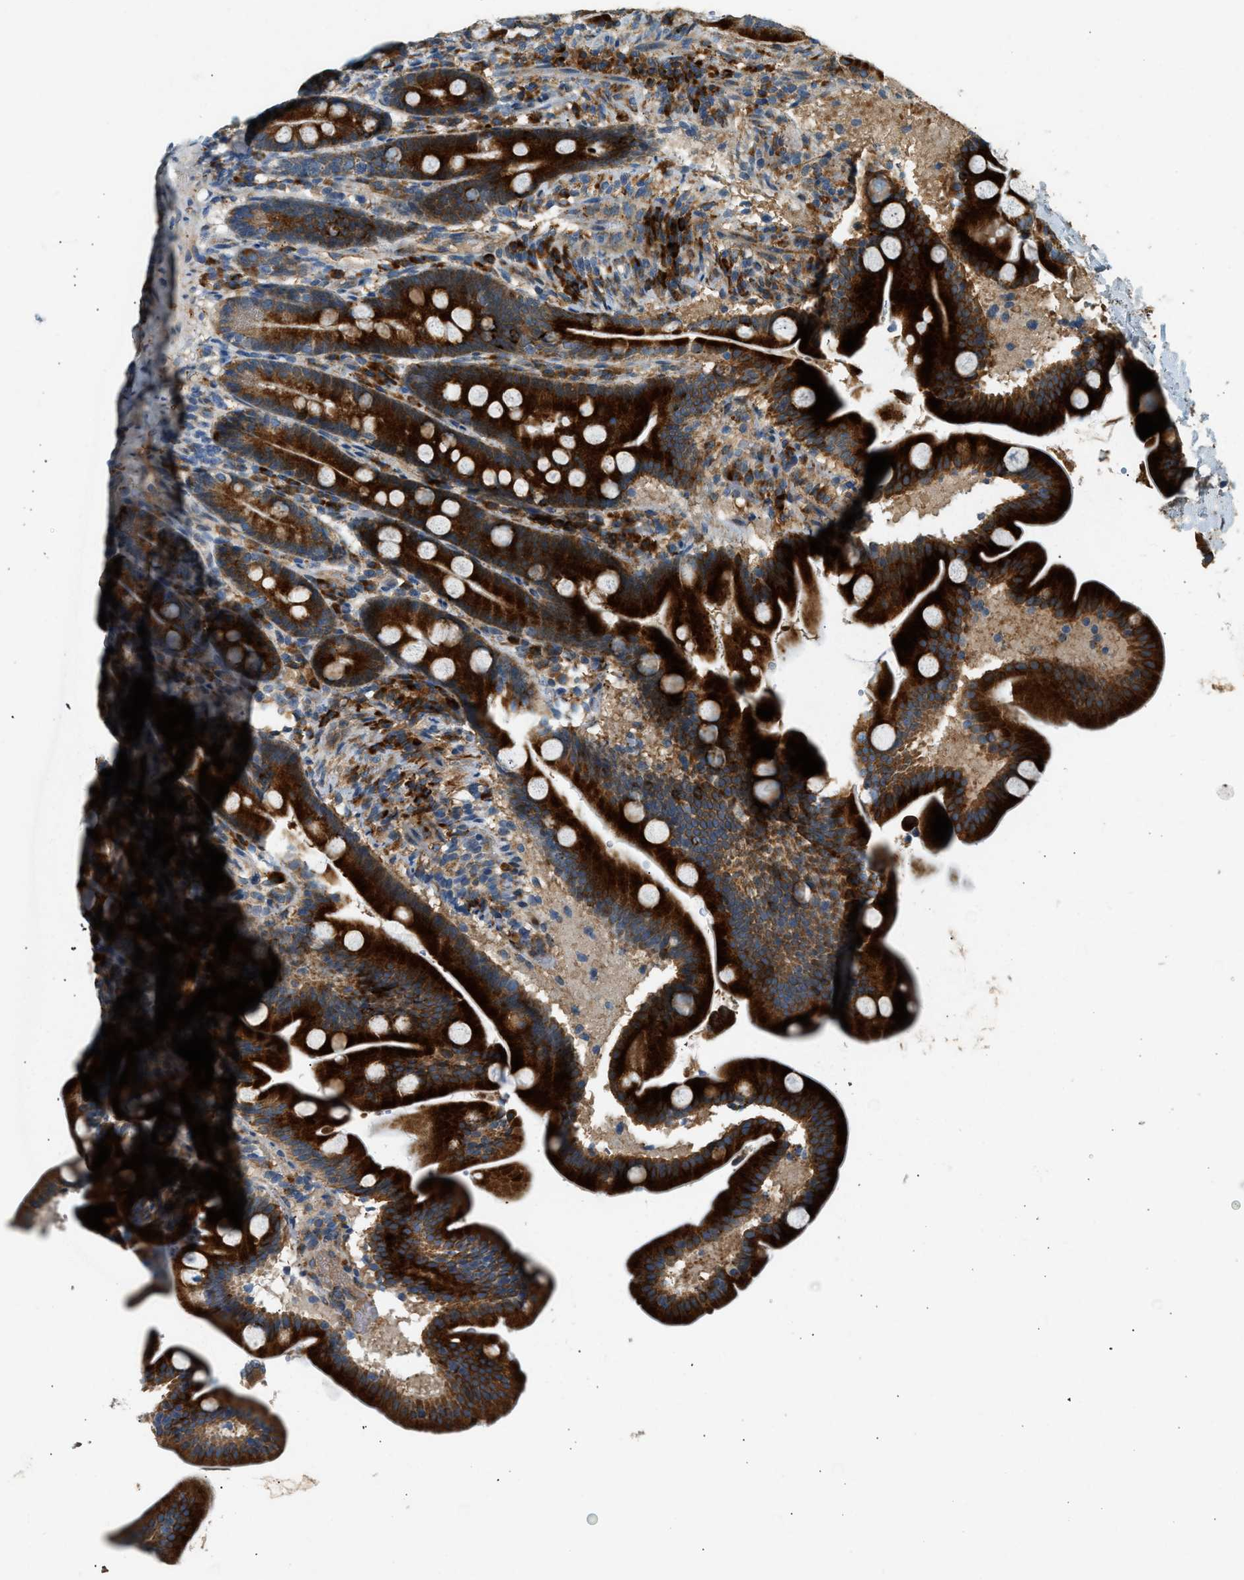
{"staining": {"intensity": "strong", "quantity": ">75%", "location": "cytoplasmic/membranous"}, "tissue": "duodenum", "cell_type": "Glandular cells", "image_type": "normal", "snomed": [{"axis": "morphology", "description": "Normal tissue, NOS"}, {"axis": "topography", "description": "Duodenum"}], "caption": "DAB (3,3'-diaminobenzidine) immunohistochemical staining of unremarkable human duodenum demonstrates strong cytoplasmic/membranous protein expression in approximately >75% of glandular cells.", "gene": "CTSB", "patient": {"sex": "male", "age": 54}}